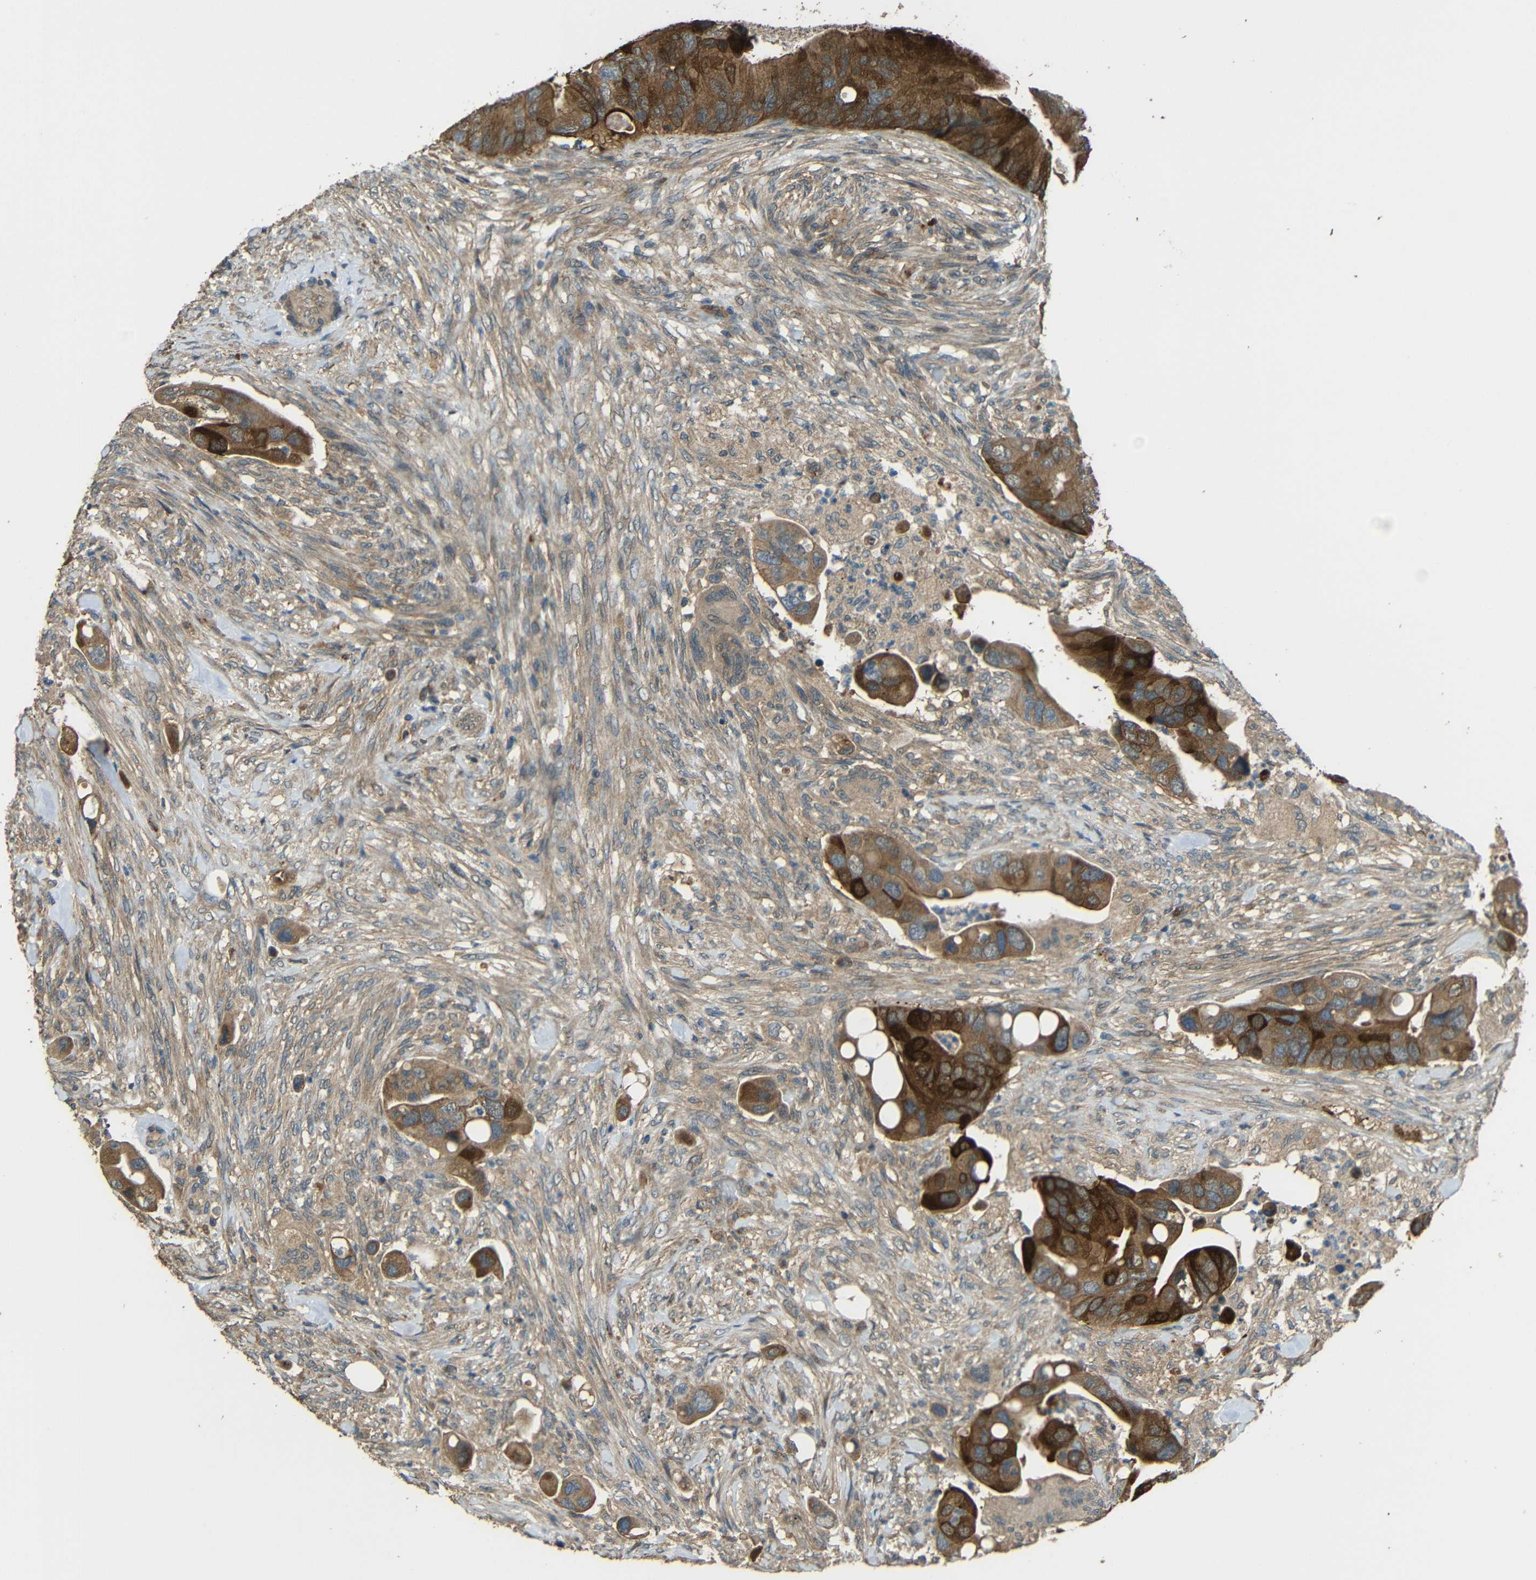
{"staining": {"intensity": "strong", "quantity": ">75%", "location": "cytoplasmic/membranous"}, "tissue": "colorectal cancer", "cell_type": "Tumor cells", "image_type": "cancer", "snomed": [{"axis": "morphology", "description": "Adenocarcinoma, NOS"}, {"axis": "topography", "description": "Rectum"}], "caption": "High-power microscopy captured an immunohistochemistry (IHC) photomicrograph of colorectal adenocarcinoma, revealing strong cytoplasmic/membranous staining in about >75% of tumor cells.", "gene": "ACACA", "patient": {"sex": "female", "age": 57}}